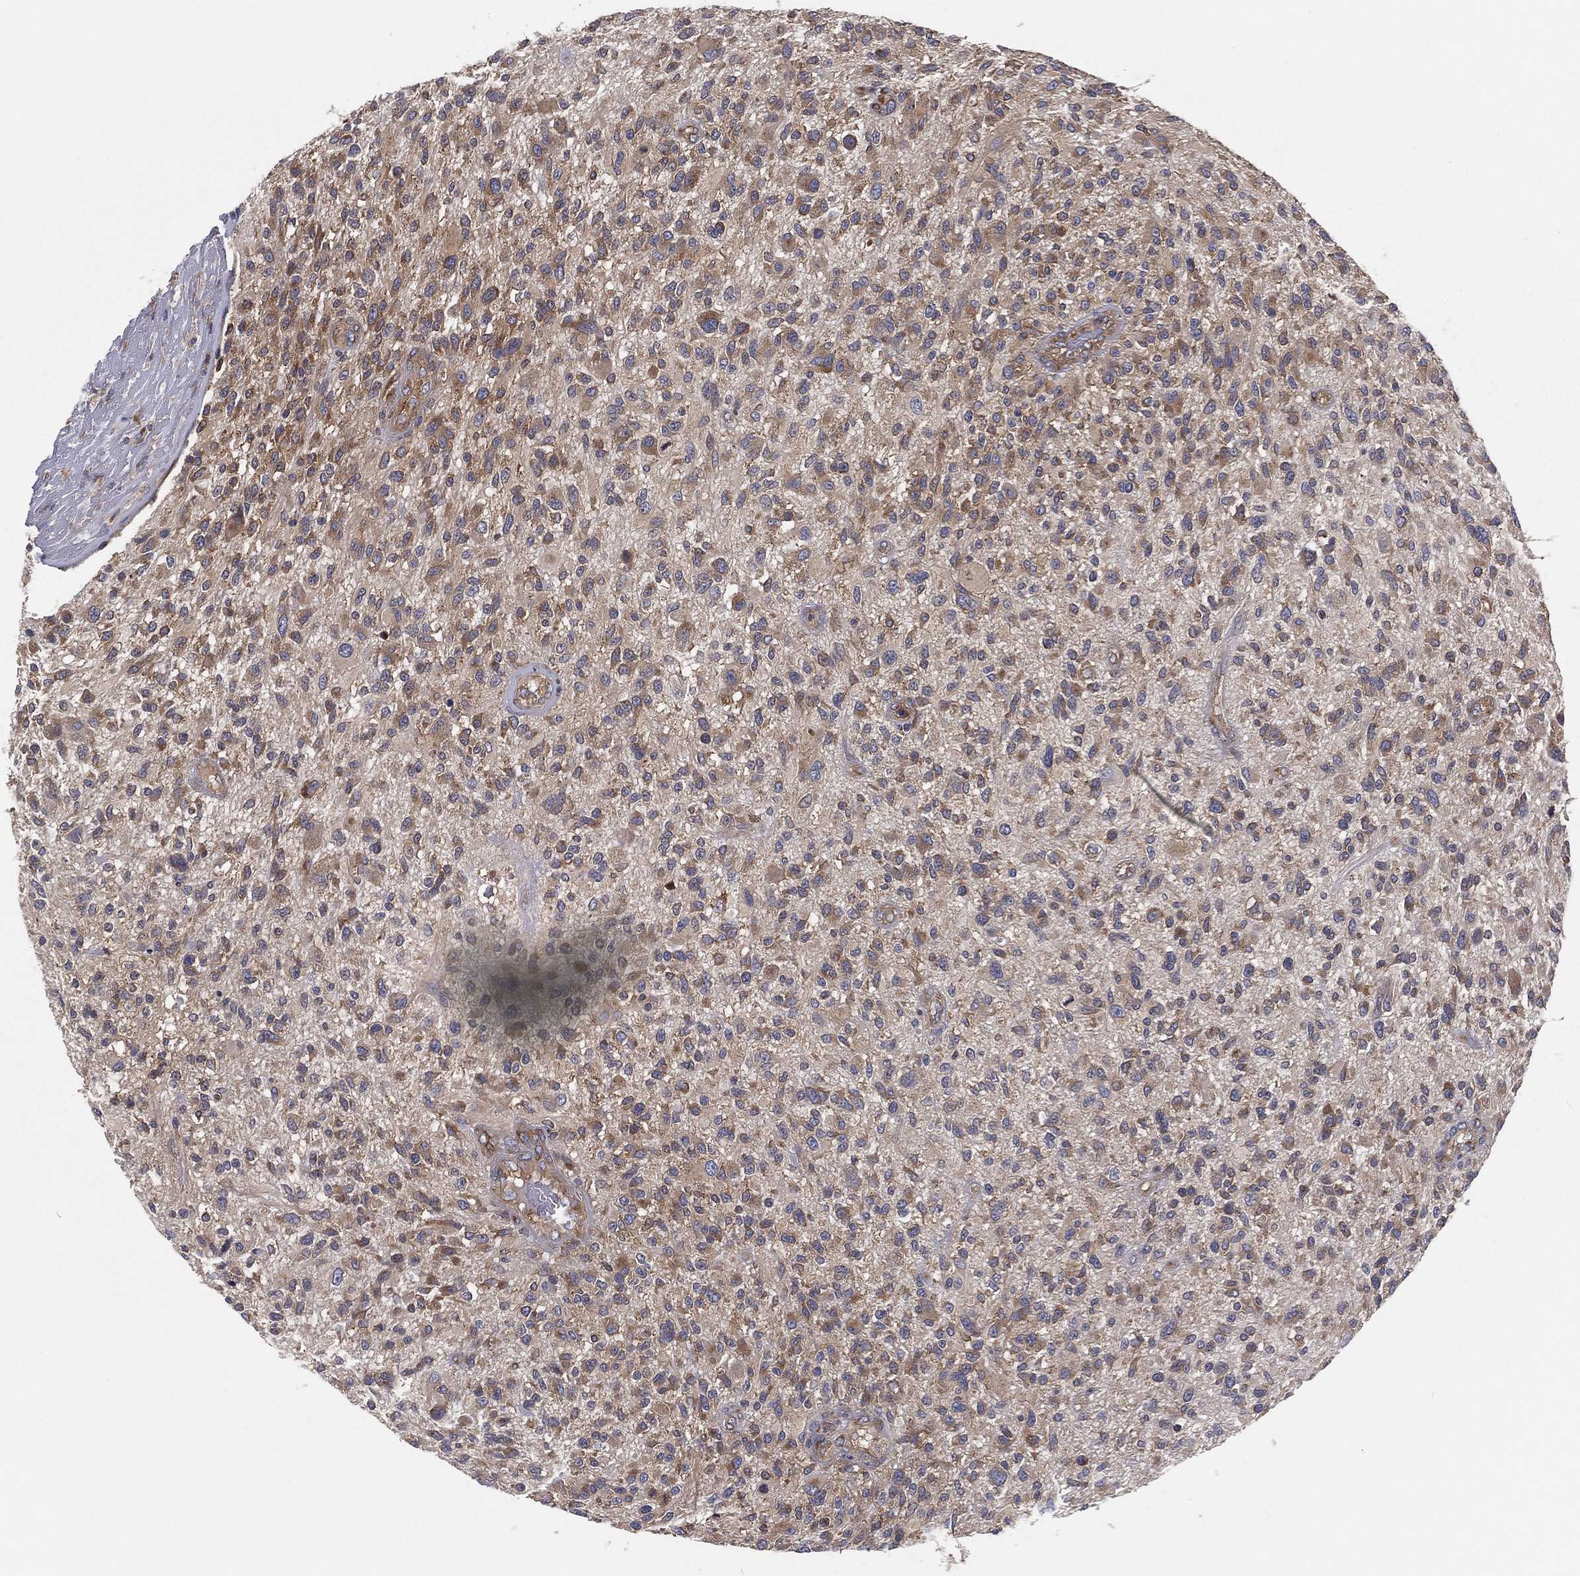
{"staining": {"intensity": "moderate", "quantity": ">75%", "location": "cytoplasmic/membranous"}, "tissue": "glioma", "cell_type": "Tumor cells", "image_type": "cancer", "snomed": [{"axis": "morphology", "description": "Glioma, malignant, High grade"}, {"axis": "topography", "description": "Brain"}], "caption": "Malignant high-grade glioma stained with a brown dye demonstrates moderate cytoplasmic/membranous positive staining in approximately >75% of tumor cells.", "gene": "EIF2B5", "patient": {"sex": "male", "age": 47}}